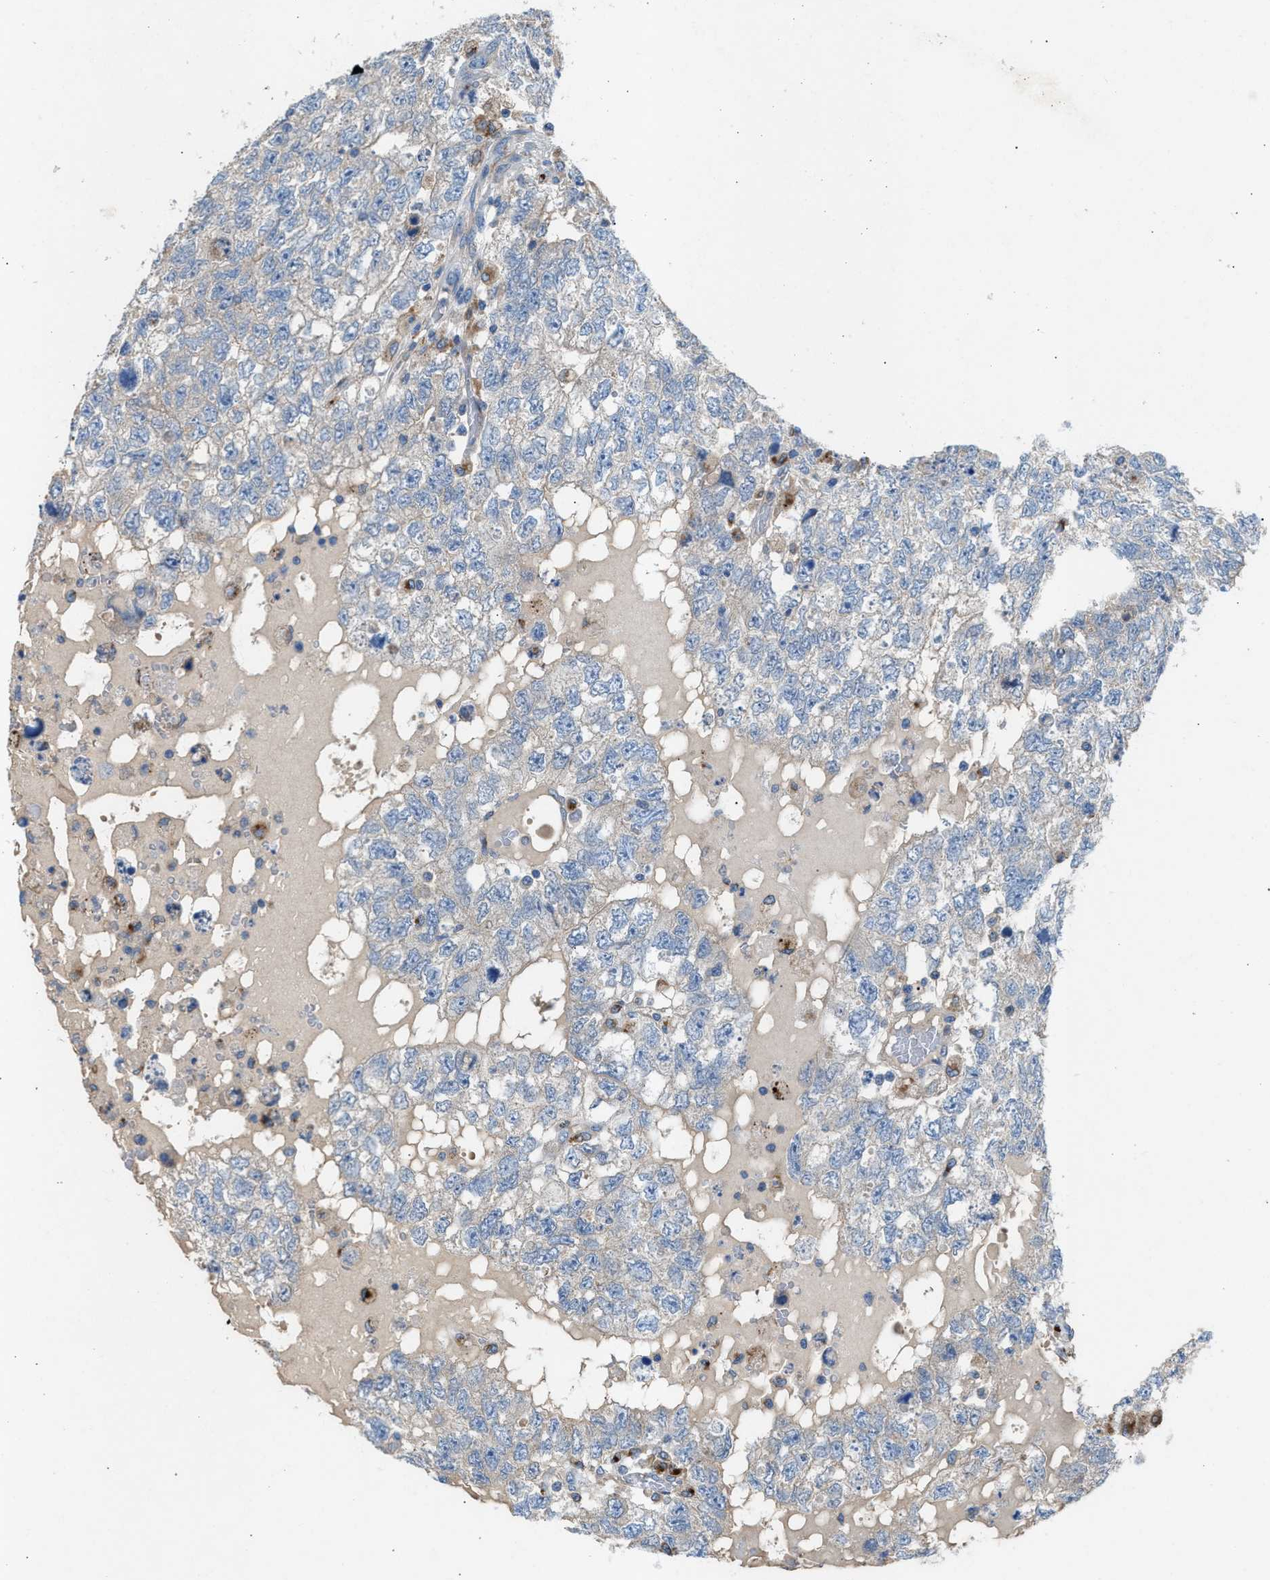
{"staining": {"intensity": "negative", "quantity": "none", "location": "none"}, "tissue": "testis cancer", "cell_type": "Tumor cells", "image_type": "cancer", "snomed": [{"axis": "morphology", "description": "Carcinoma, Embryonal, NOS"}, {"axis": "topography", "description": "Testis"}], "caption": "Human testis cancer stained for a protein using immunohistochemistry shows no expression in tumor cells.", "gene": "AOAH", "patient": {"sex": "male", "age": 36}}